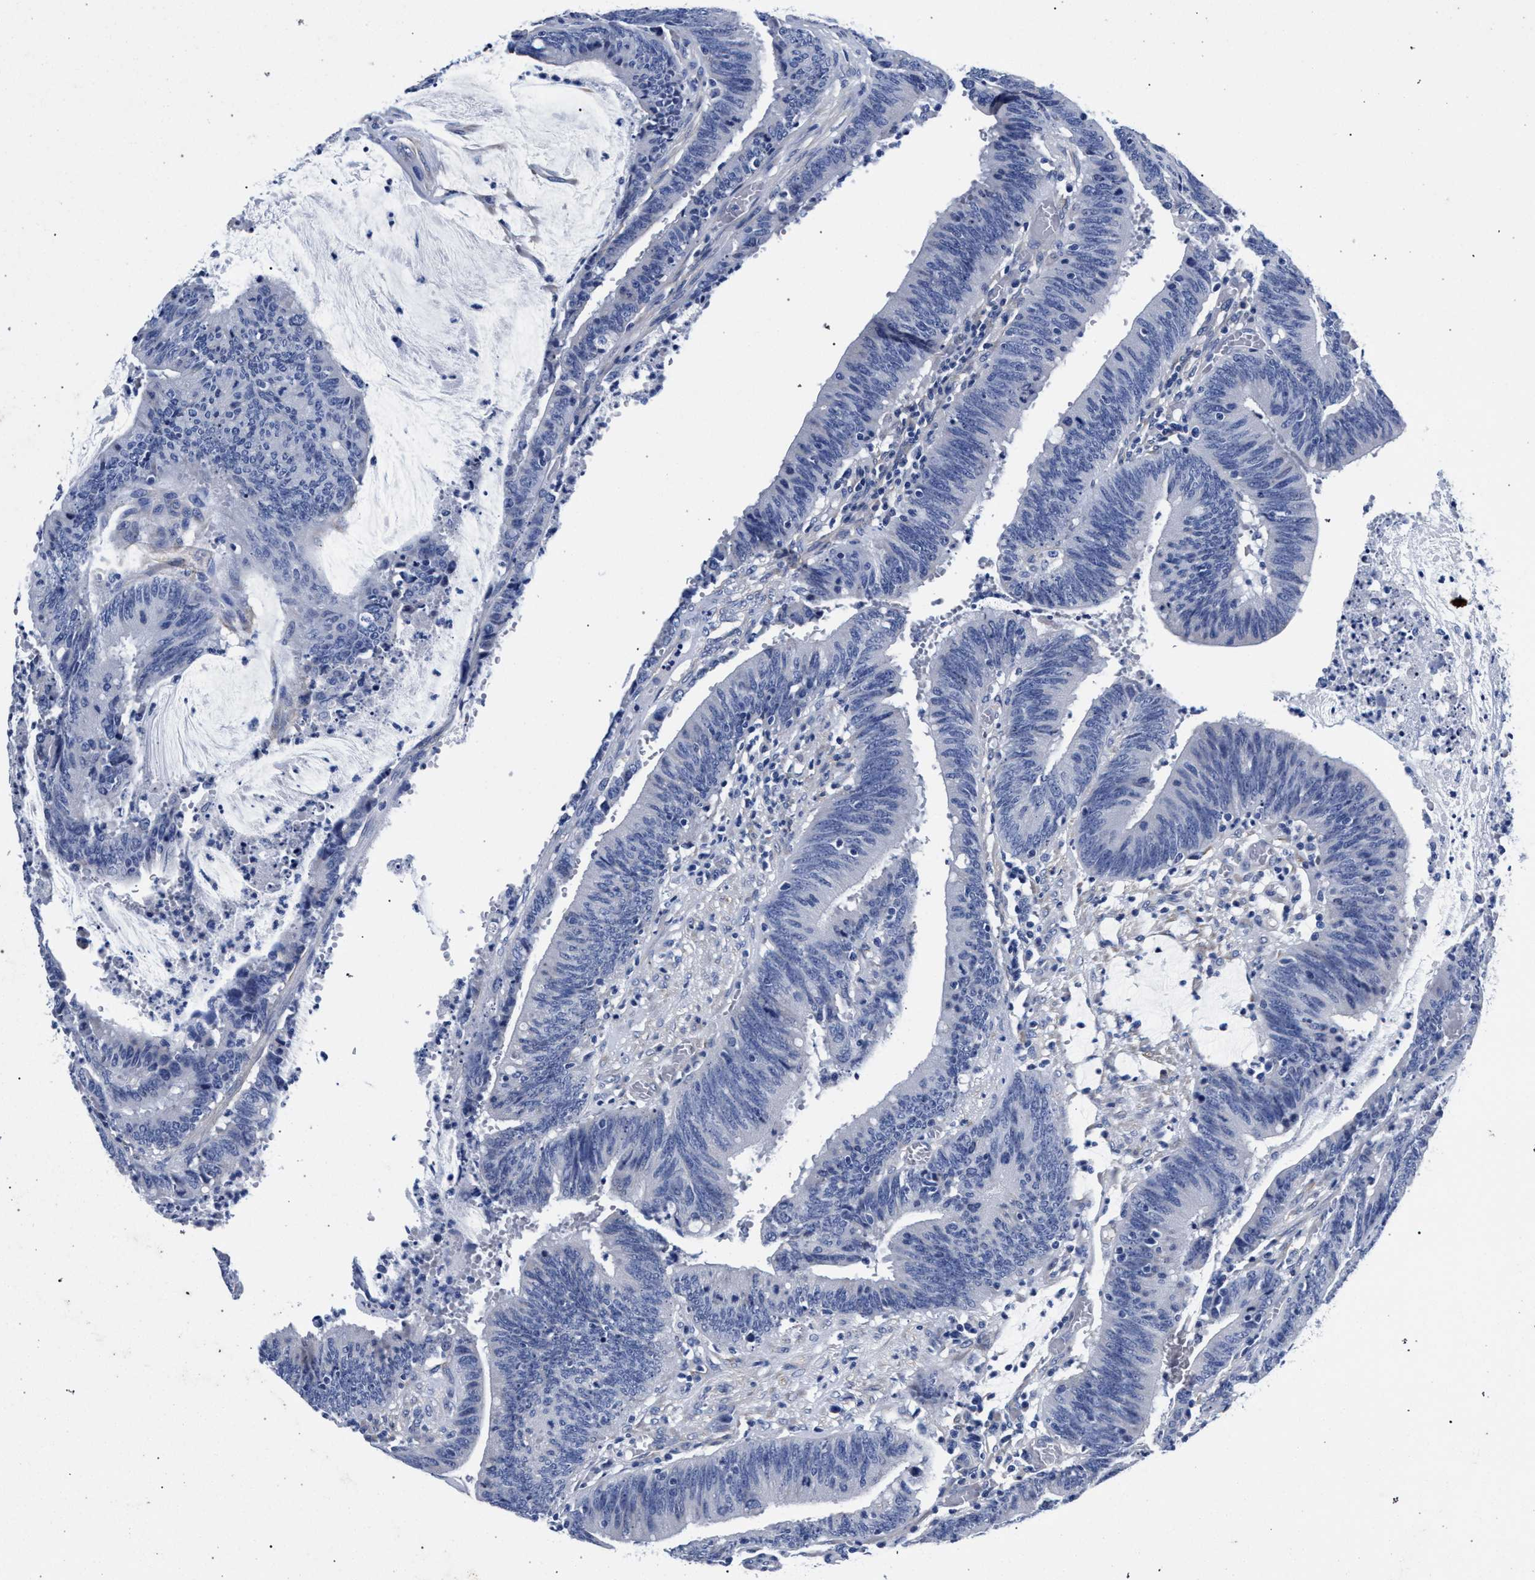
{"staining": {"intensity": "negative", "quantity": "none", "location": "none"}, "tissue": "colorectal cancer", "cell_type": "Tumor cells", "image_type": "cancer", "snomed": [{"axis": "morphology", "description": "Adenocarcinoma, NOS"}, {"axis": "topography", "description": "Rectum"}], "caption": "Tumor cells show no significant staining in colorectal adenocarcinoma. (Stains: DAB (3,3'-diaminobenzidine) immunohistochemistry (IHC) with hematoxylin counter stain, Microscopy: brightfield microscopy at high magnification).", "gene": "AKAP4", "patient": {"sex": "female", "age": 66}}